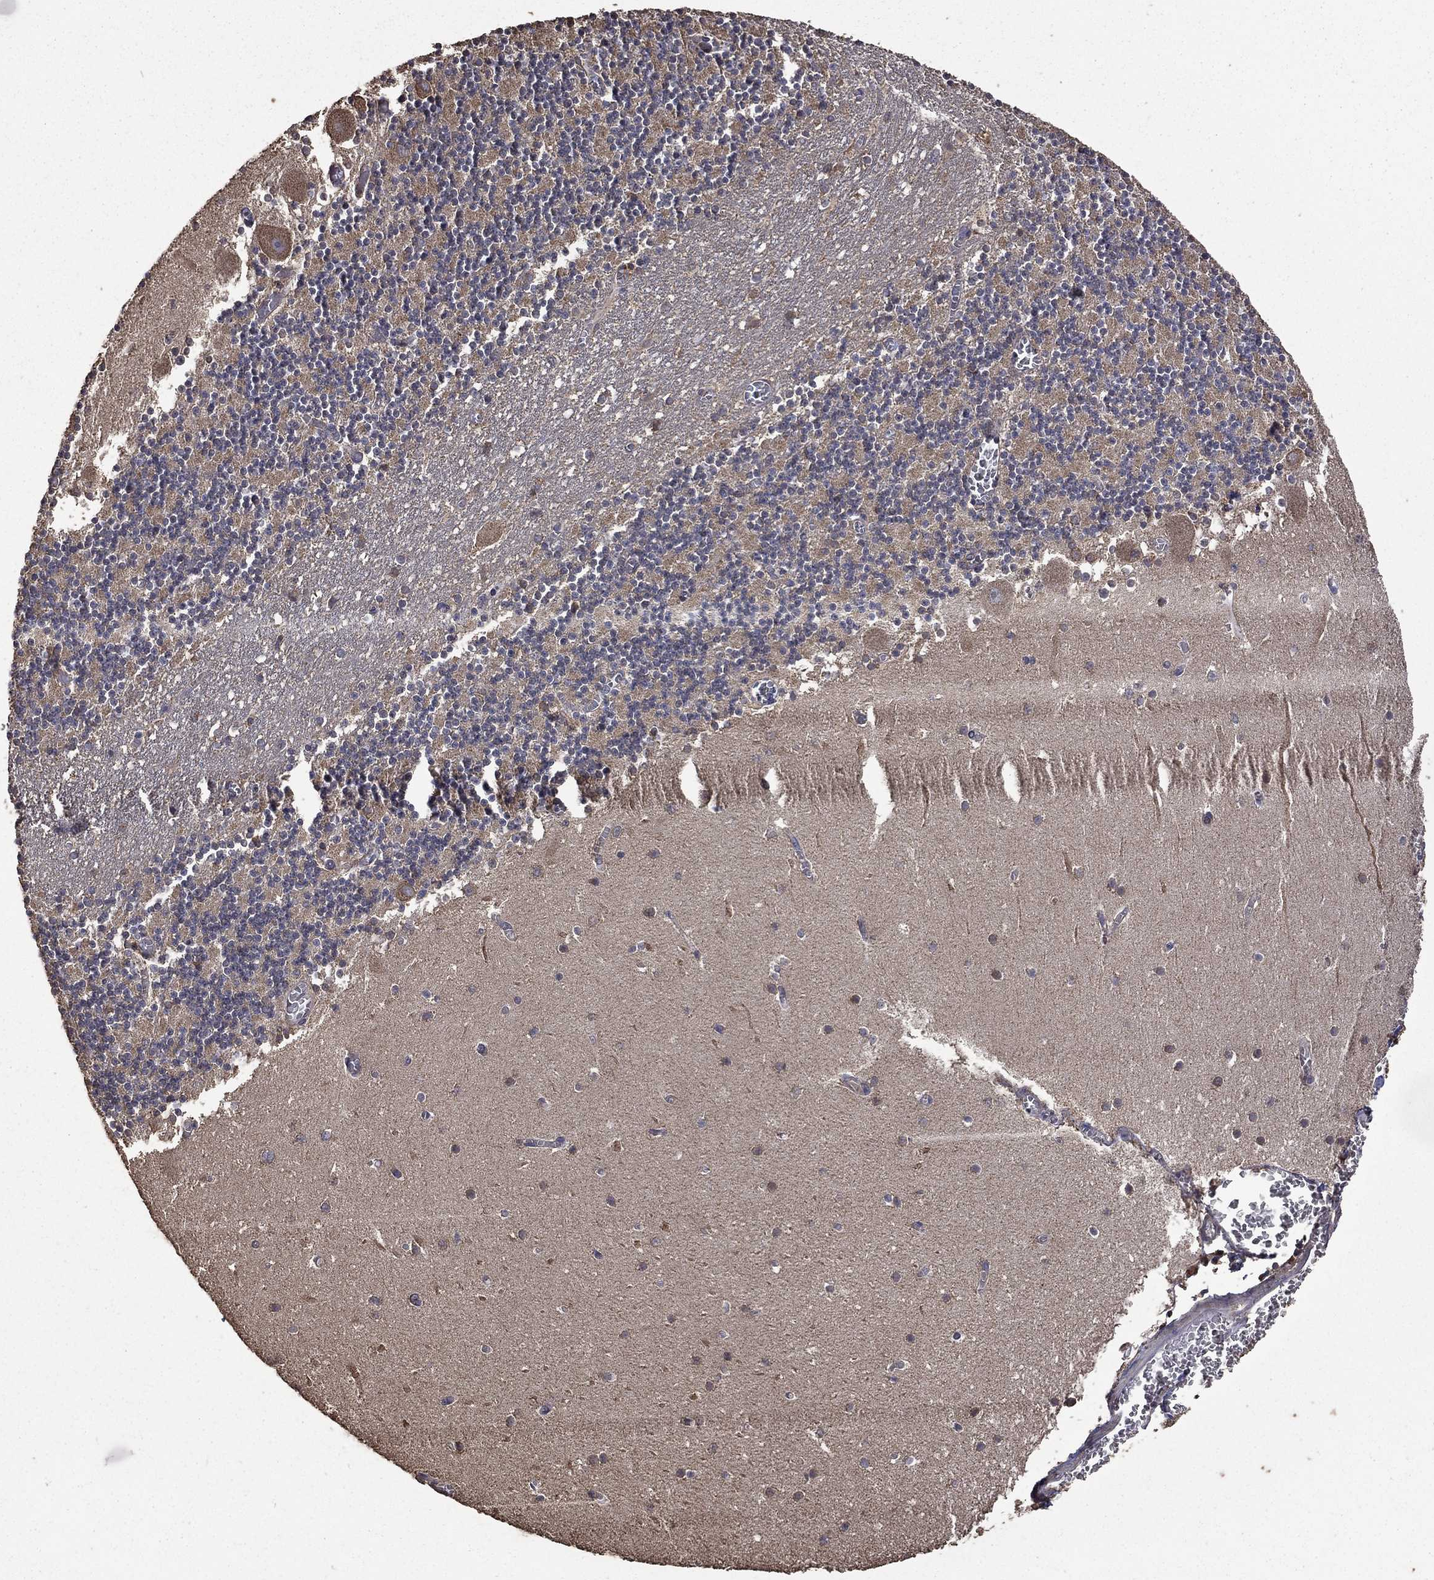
{"staining": {"intensity": "negative", "quantity": "none", "location": "none"}, "tissue": "cerebellum", "cell_type": "Cells in granular layer", "image_type": "normal", "snomed": [{"axis": "morphology", "description": "Normal tissue, NOS"}, {"axis": "topography", "description": "Cerebellum"}], "caption": "Immunohistochemistry (IHC) micrograph of unremarkable human cerebellum stained for a protein (brown), which reveals no expression in cells in granular layer.", "gene": "METTL27", "patient": {"sex": "female", "age": 28}}